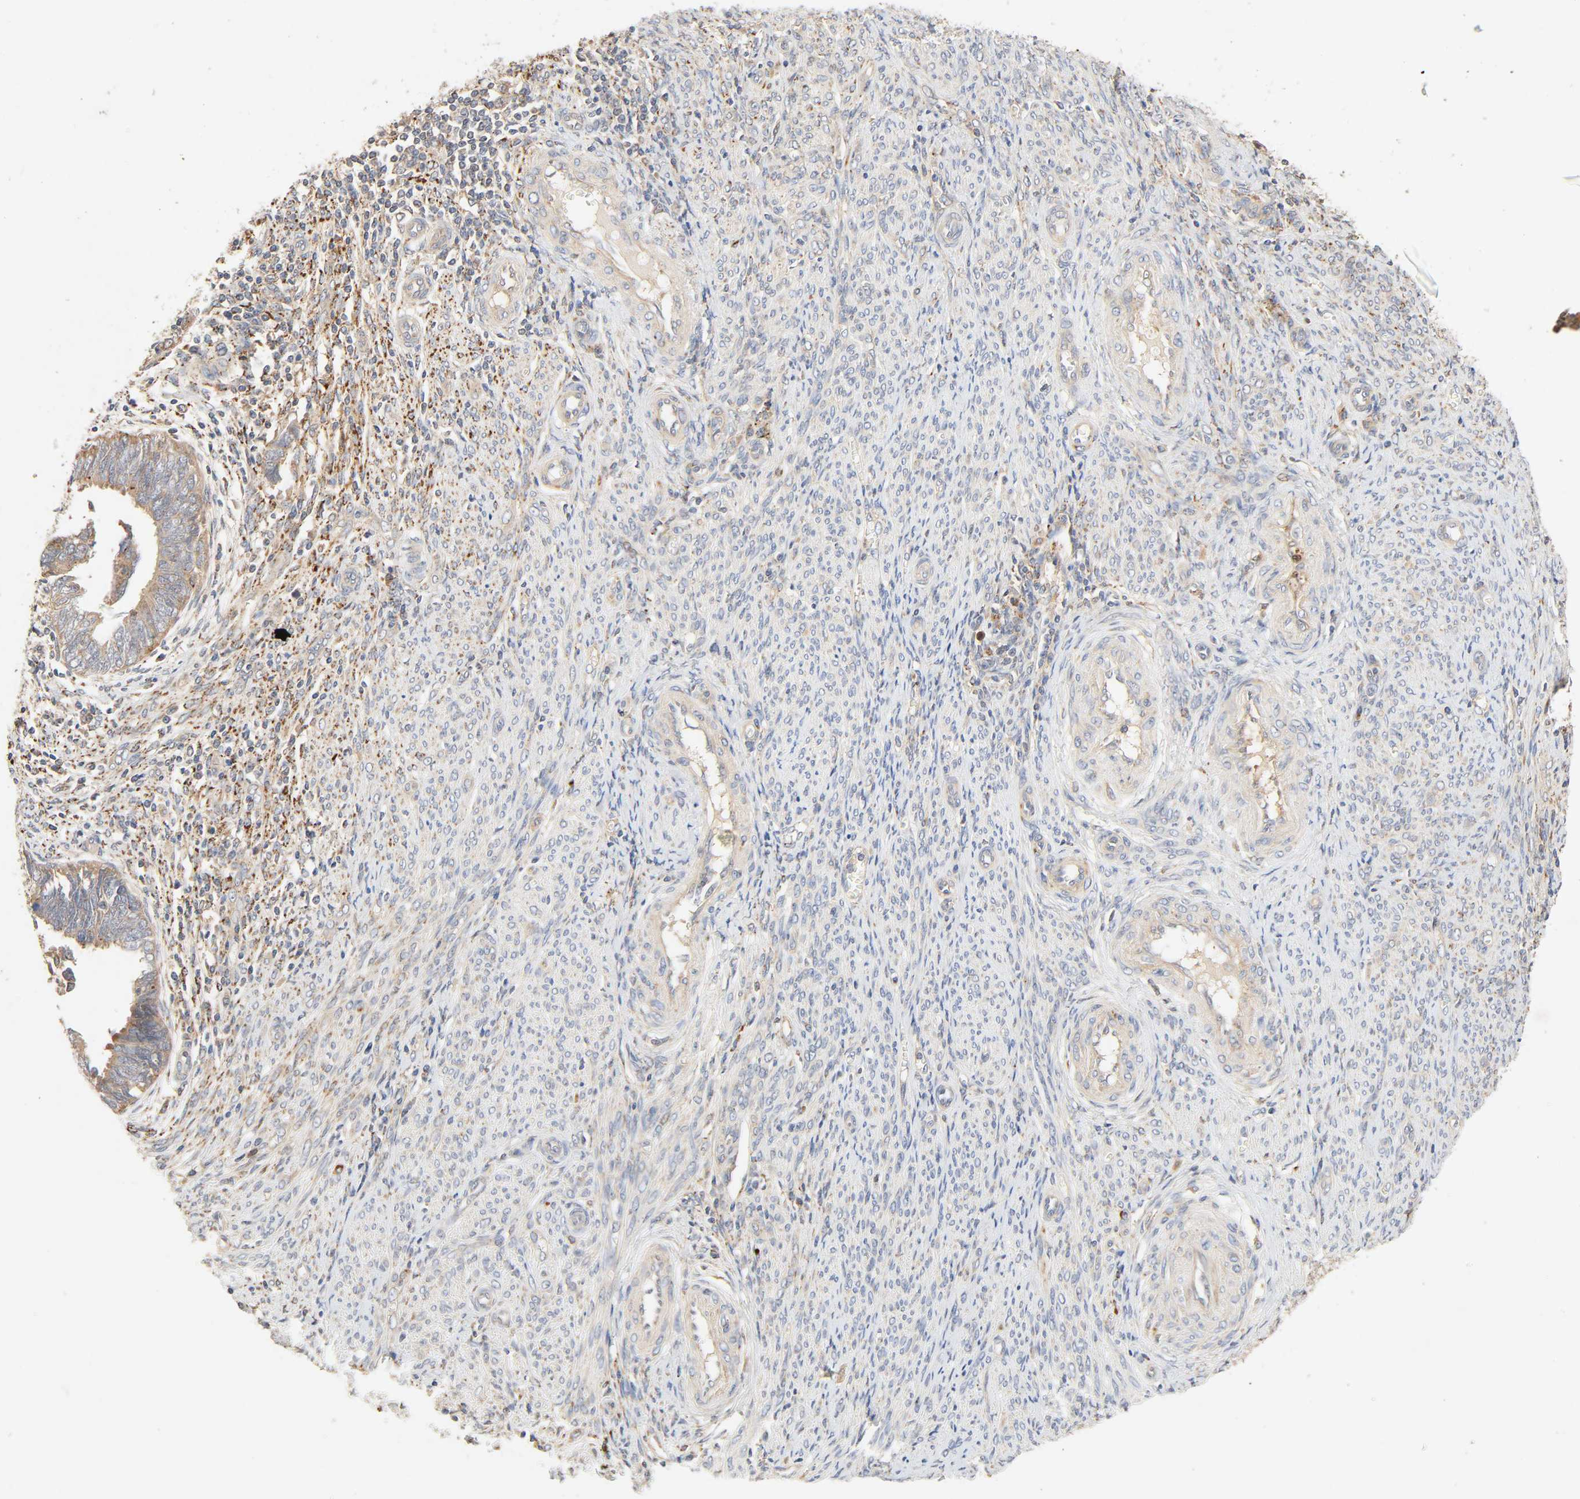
{"staining": {"intensity": "moderate", "quantity": ">75%", "location": "cytoplasmic/membranous"}, "tissue": "endometrial cancer", "cell_type": "Tumor cells", "image_type": "cancer", "snomed": [{"axis": "morphology", "description": "Adenocarcinoma, NOS"}, {"axis": "topography", "description": "Endometrium"}], "caption": "A brown stain shows moderate cytoplasmic/membranous positivity of a protein in endometrial adenocarcinoma tumor cells.", "gene": "MAPK6", "patient": {"sex": "female", "age": 75}}